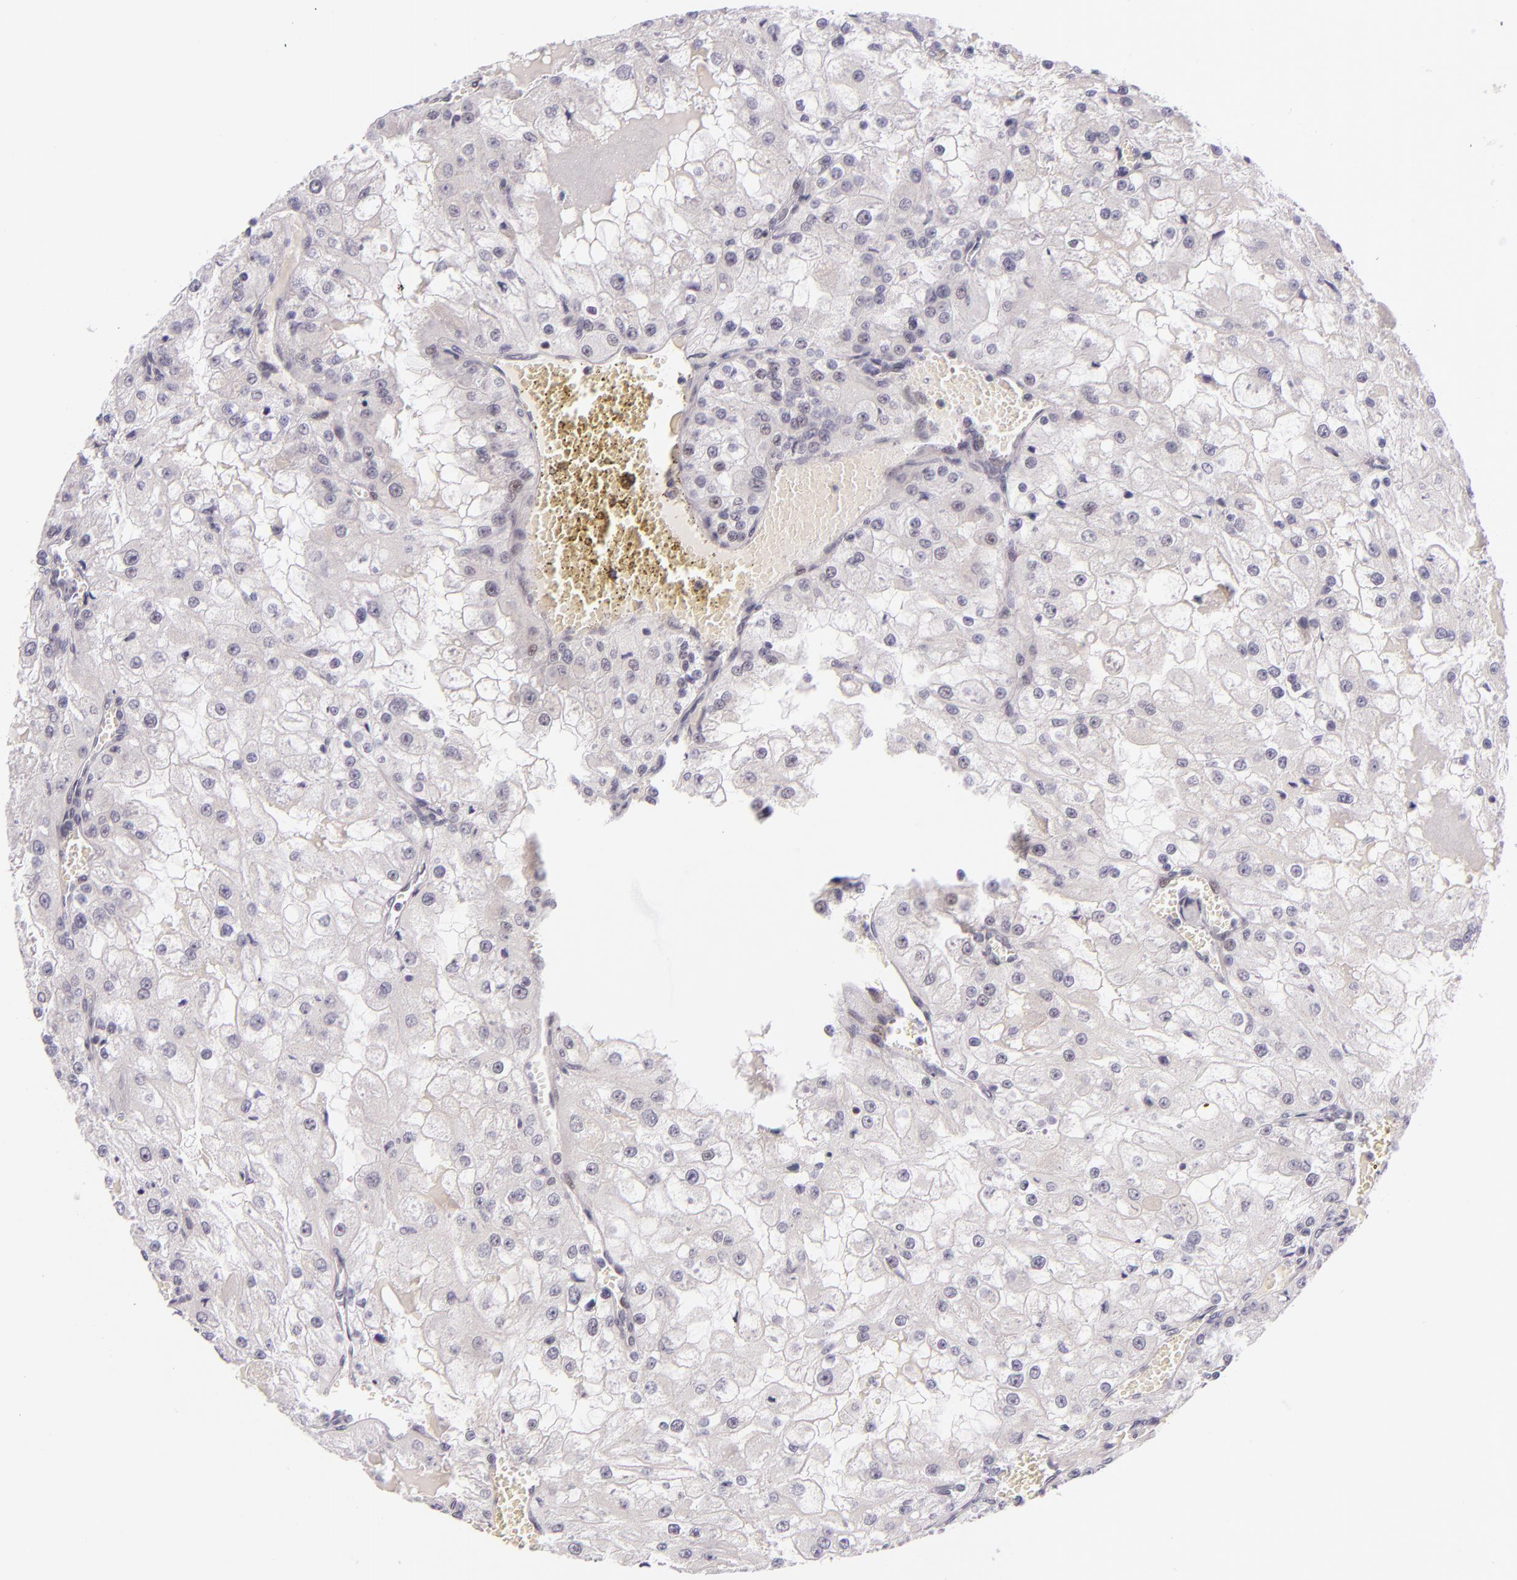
{"staining": {"intensity": "negative", "quantity": "none", "location": "none"}, "tissue": "renal cancer", "cell_type": "Tumor cells", "image_type": "cancer", "snomed": [{"axis": "morphology", "description": "Adenocarcinoma, NOS"}, {"axis": "topography", "description": "Kidney"}], "caption": "Photomicrograph shows no protein positivity in tumor cells of renal cancer (adenocarcinoma) tissue.", "gene": "BCL3", "patient": {"sex": "female", "age": 74}}